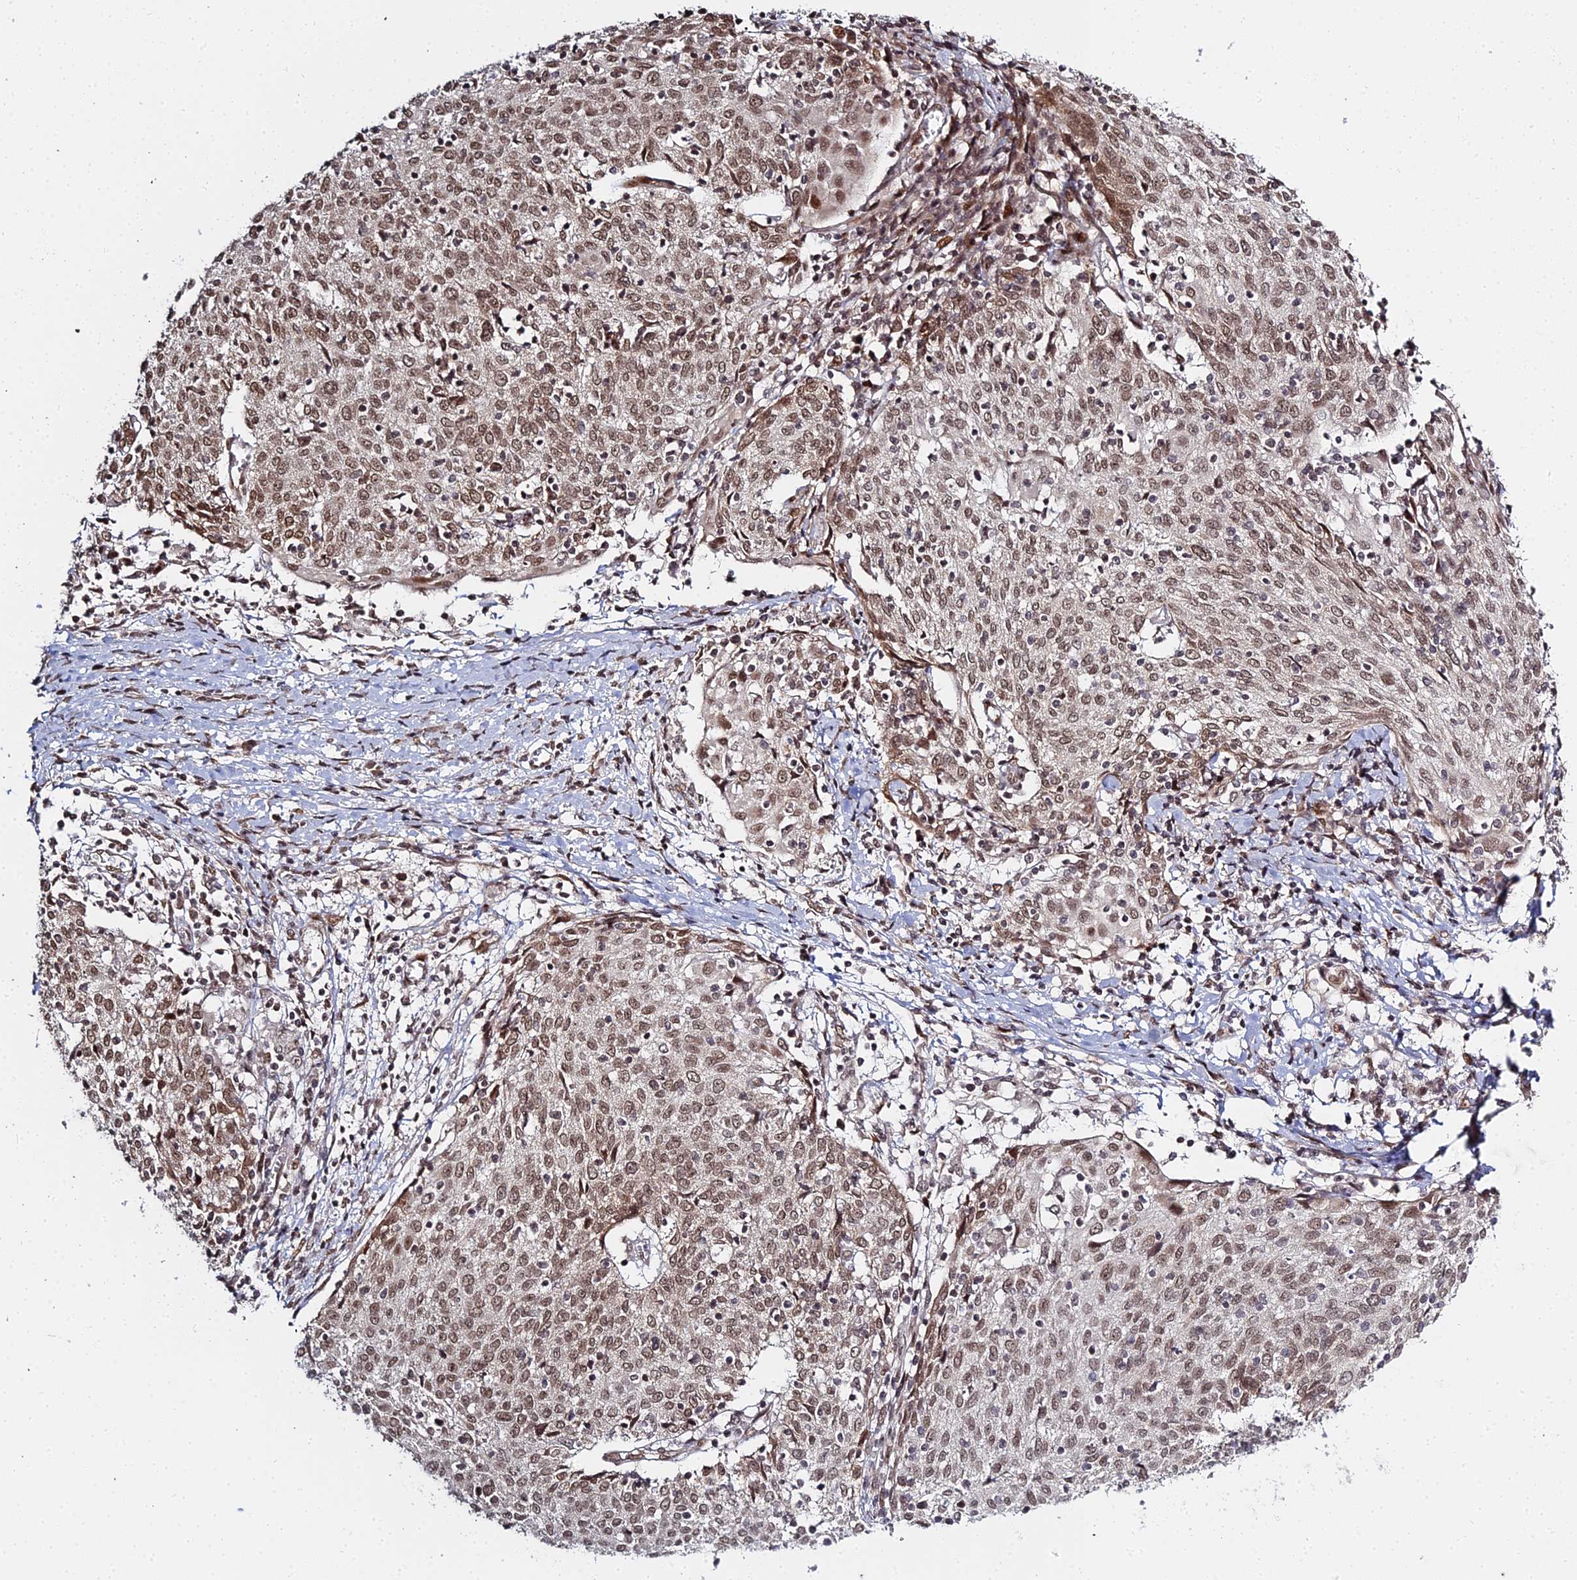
{"staining": {"intensity": "moderate", "quantity": ">75%", "location": "nuclear"}, "tissue": "cervical cancer", "cell_type": "Tumor cells", "image_type": "cancer", "snomed": [{"axis": "morphology", "description": "Squamous cell carcinoma, NOS"}, {"axis": "topography", "description": "Cervix"}], "caption": "A brown stain labels moderate nuclear expression of a protein in cervical squamous cell carcinoma tumor cells. The protein of interest is stained brown, and the nuclei are stained in blue (DAB (3,3'-diaminobenzidine) IHC with brightfield microscopy, high magnification).", "gene": "ABCA2", "patient": {"sex": "female", "age": 52}}